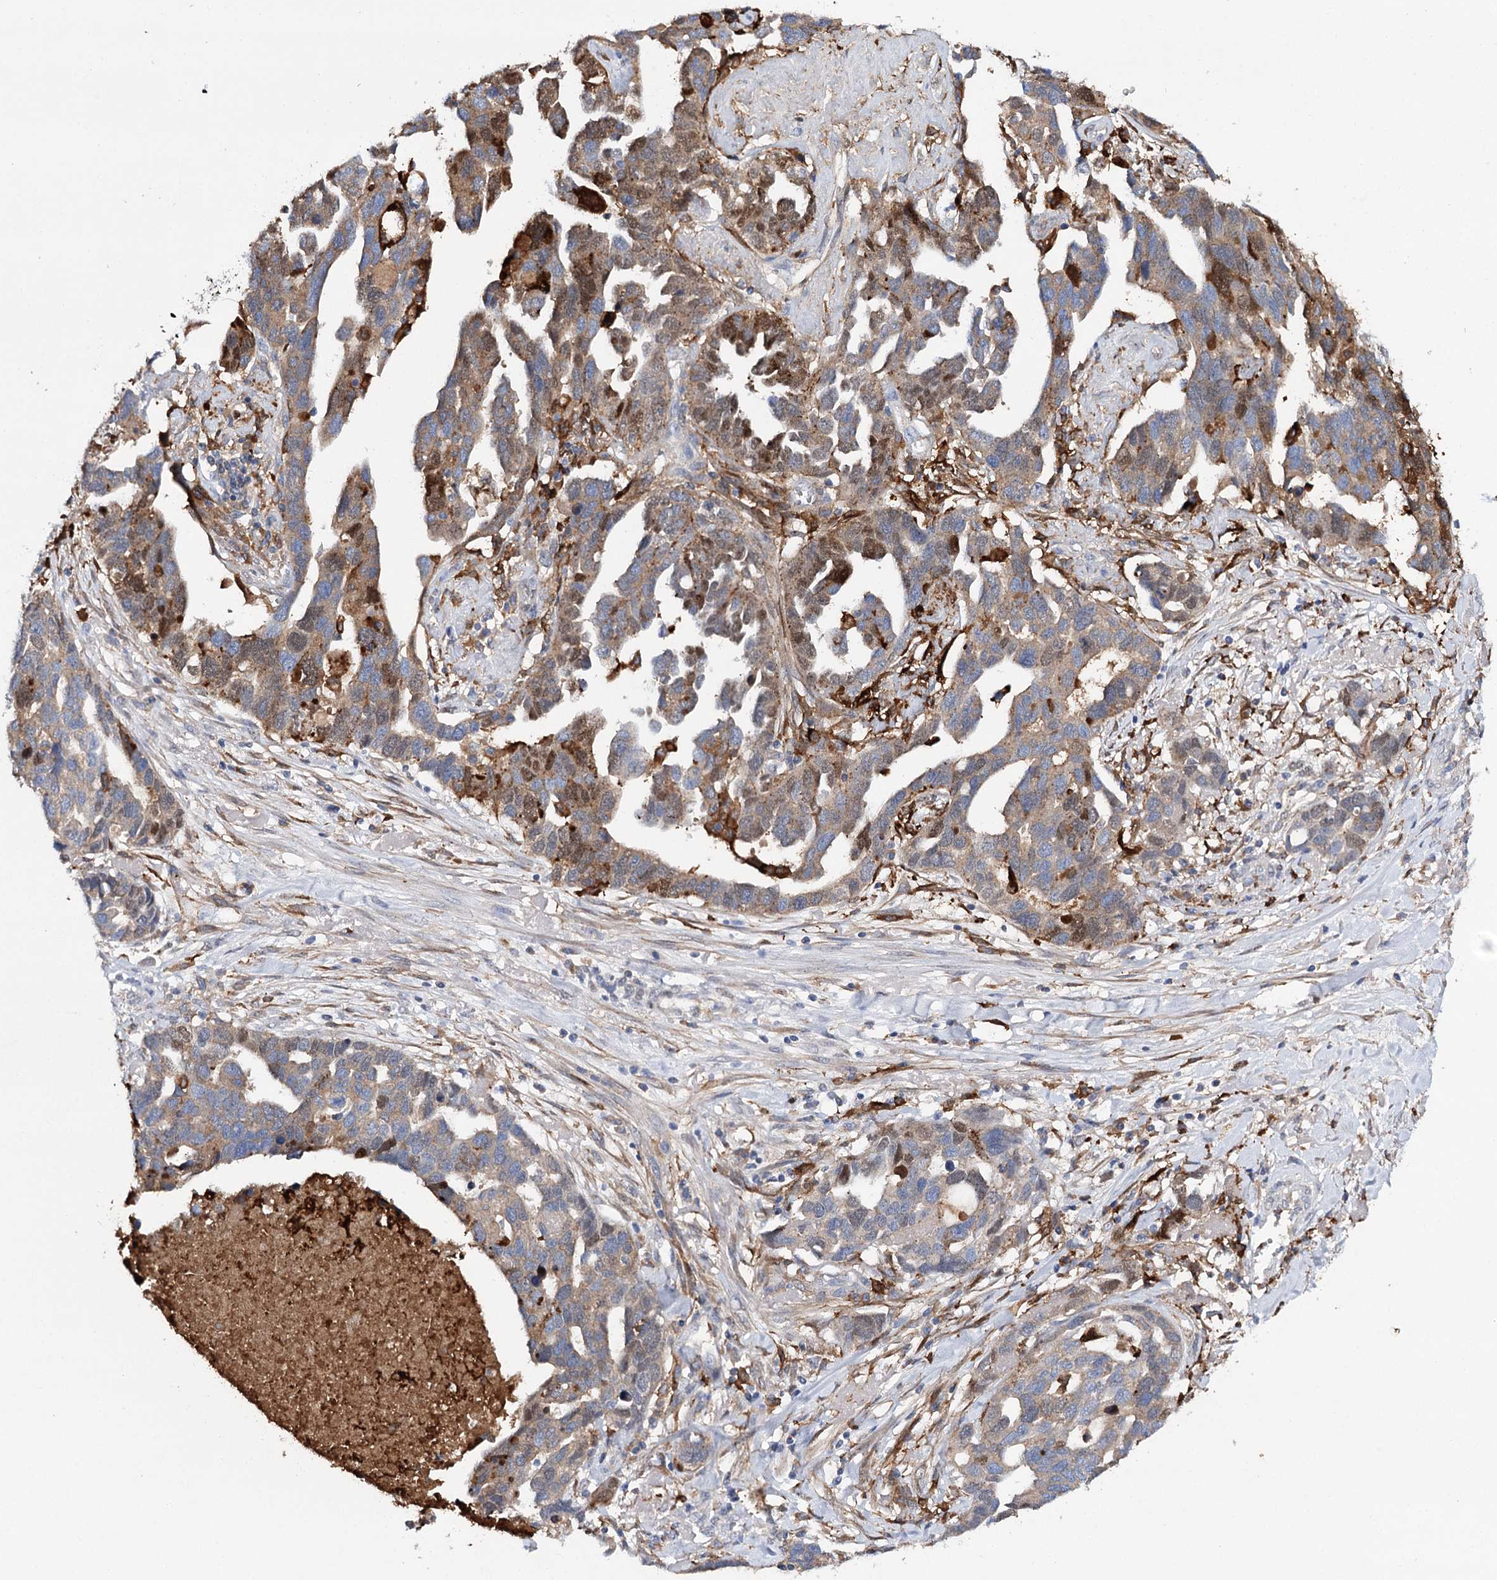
{"staining": {"intensity": "moderate", "quantity": "25%-75%", "location": "cytoplasmic/membranous,nuclear"}, "tissue": "ovarian cancer", "cell_type": "Tumor cells", "image_type": "cancer", "snomed": [{"axis": "morphology", "description": "Cystadenocarcinoma, serous, NOS"}, {"axis": "topography", "description": "Ovary"}], "caption": "Protein analysis of serous cystadenocarcinoma (ovarian) tissue demonstrates moderate cytoplasmic/membranous and nuclear expression in about 25%-75% of tumor cells. The staining was performed using DAB to visualize the protein expression in brown, while the nuclei were stained in blue with hematoxylin (Magnification: 20x).", "gene": "CFAP46", "patient": {"sex": "female", "age": 54}}